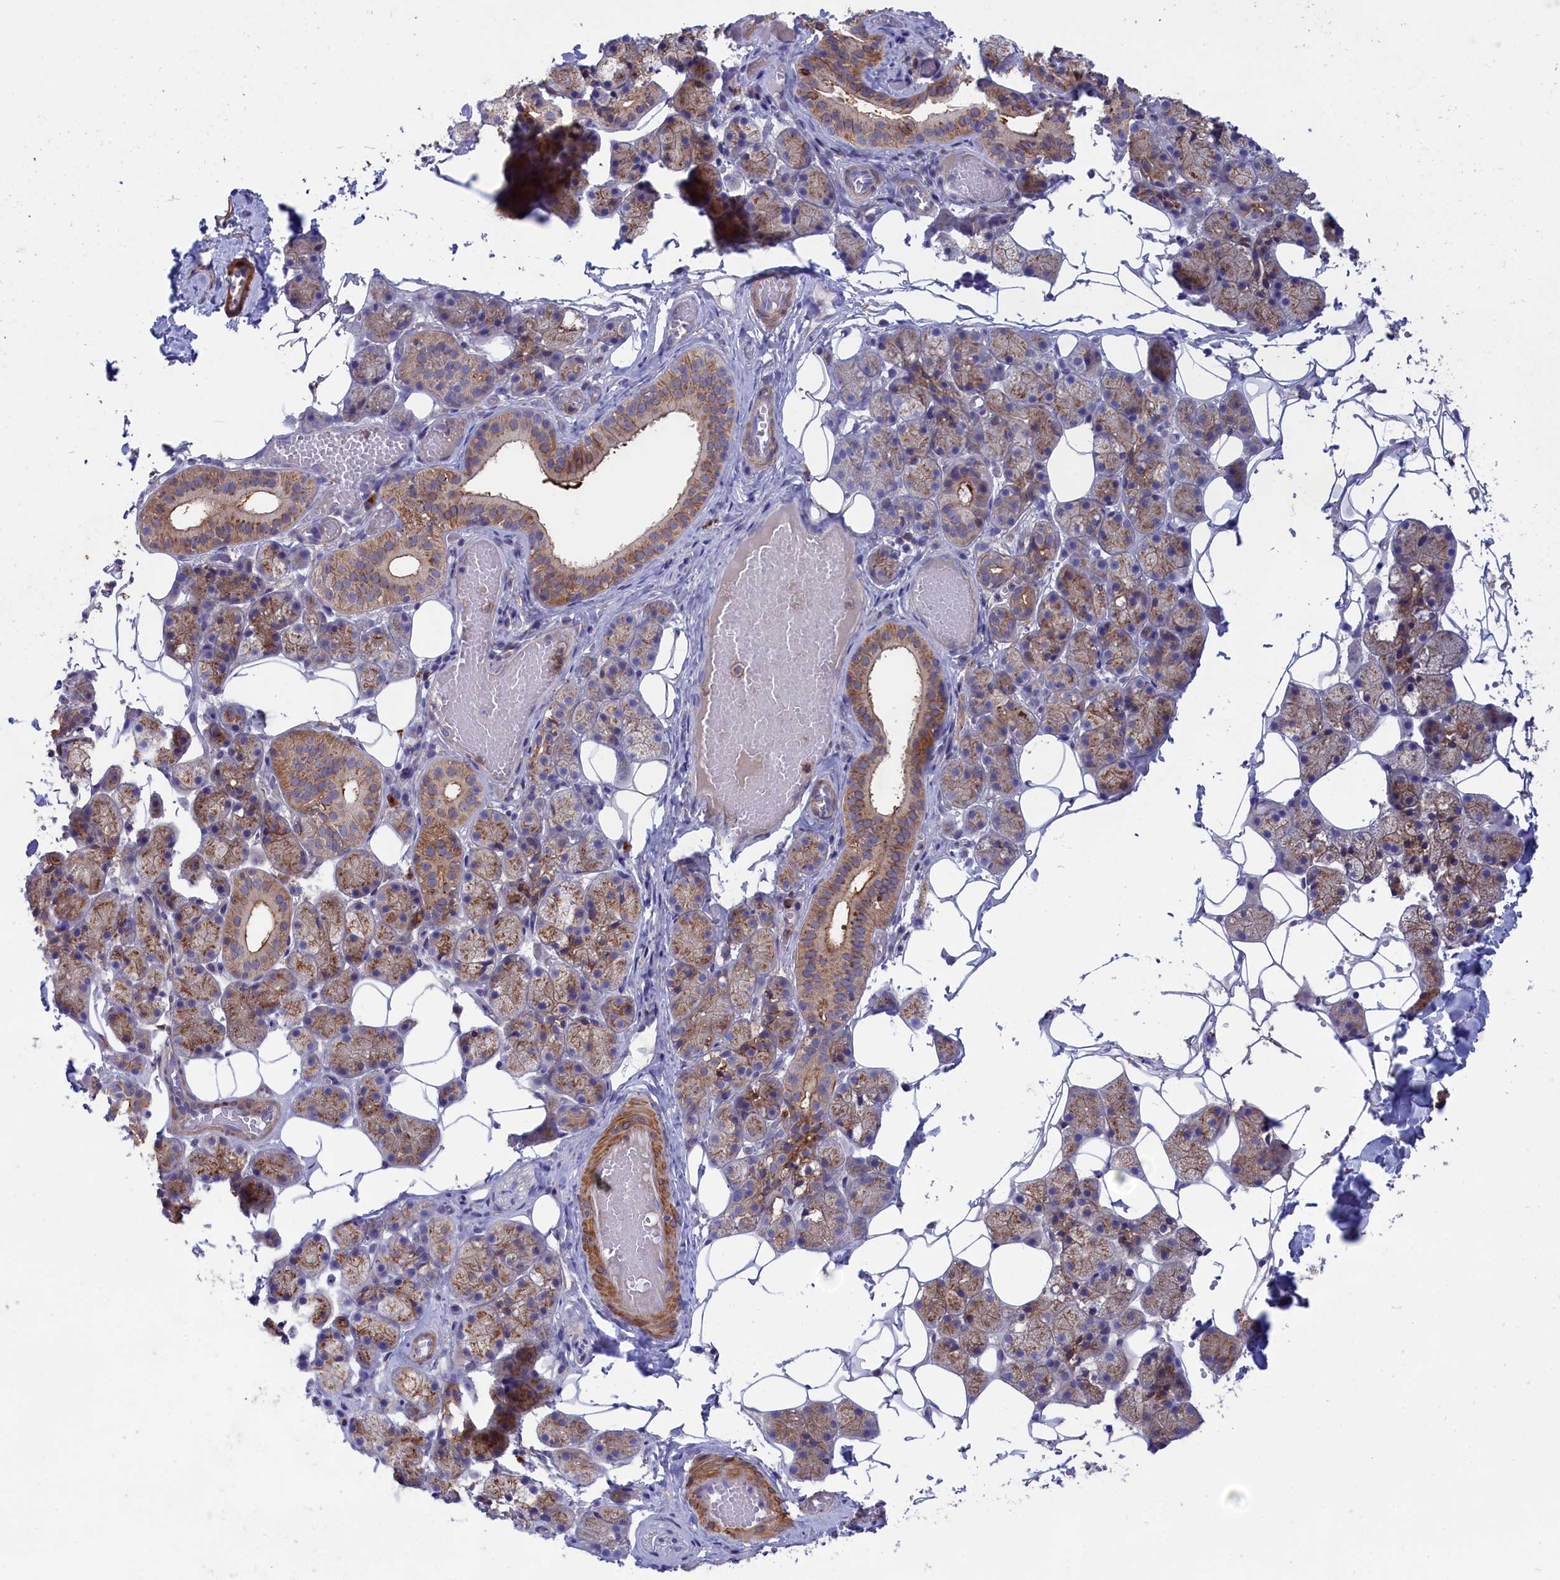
{"staining": {"intensity": "moderate", "quantity": ">75%", "location": "cytoplasmic/membranous"}, "tissue": "salivary gland", "cell_type": "Glandular cells", "image_type": "normal", "snomed": [{"axis": "morphology", "description": "Normal tissue, NOS"}, {"axis": "topography", "description": "Salivary gland"}], "caption": "Moderate cytoplasmic/membranous expression is present in about >75% of glandular cells in benign salivary gland. The staining was performed using DAB, with brown indicating positive protein expression. Nuclei are stained blue with hematoxylin.", "gene": "SCAMP4", "patient": {"sex": "female", "age": 33}}